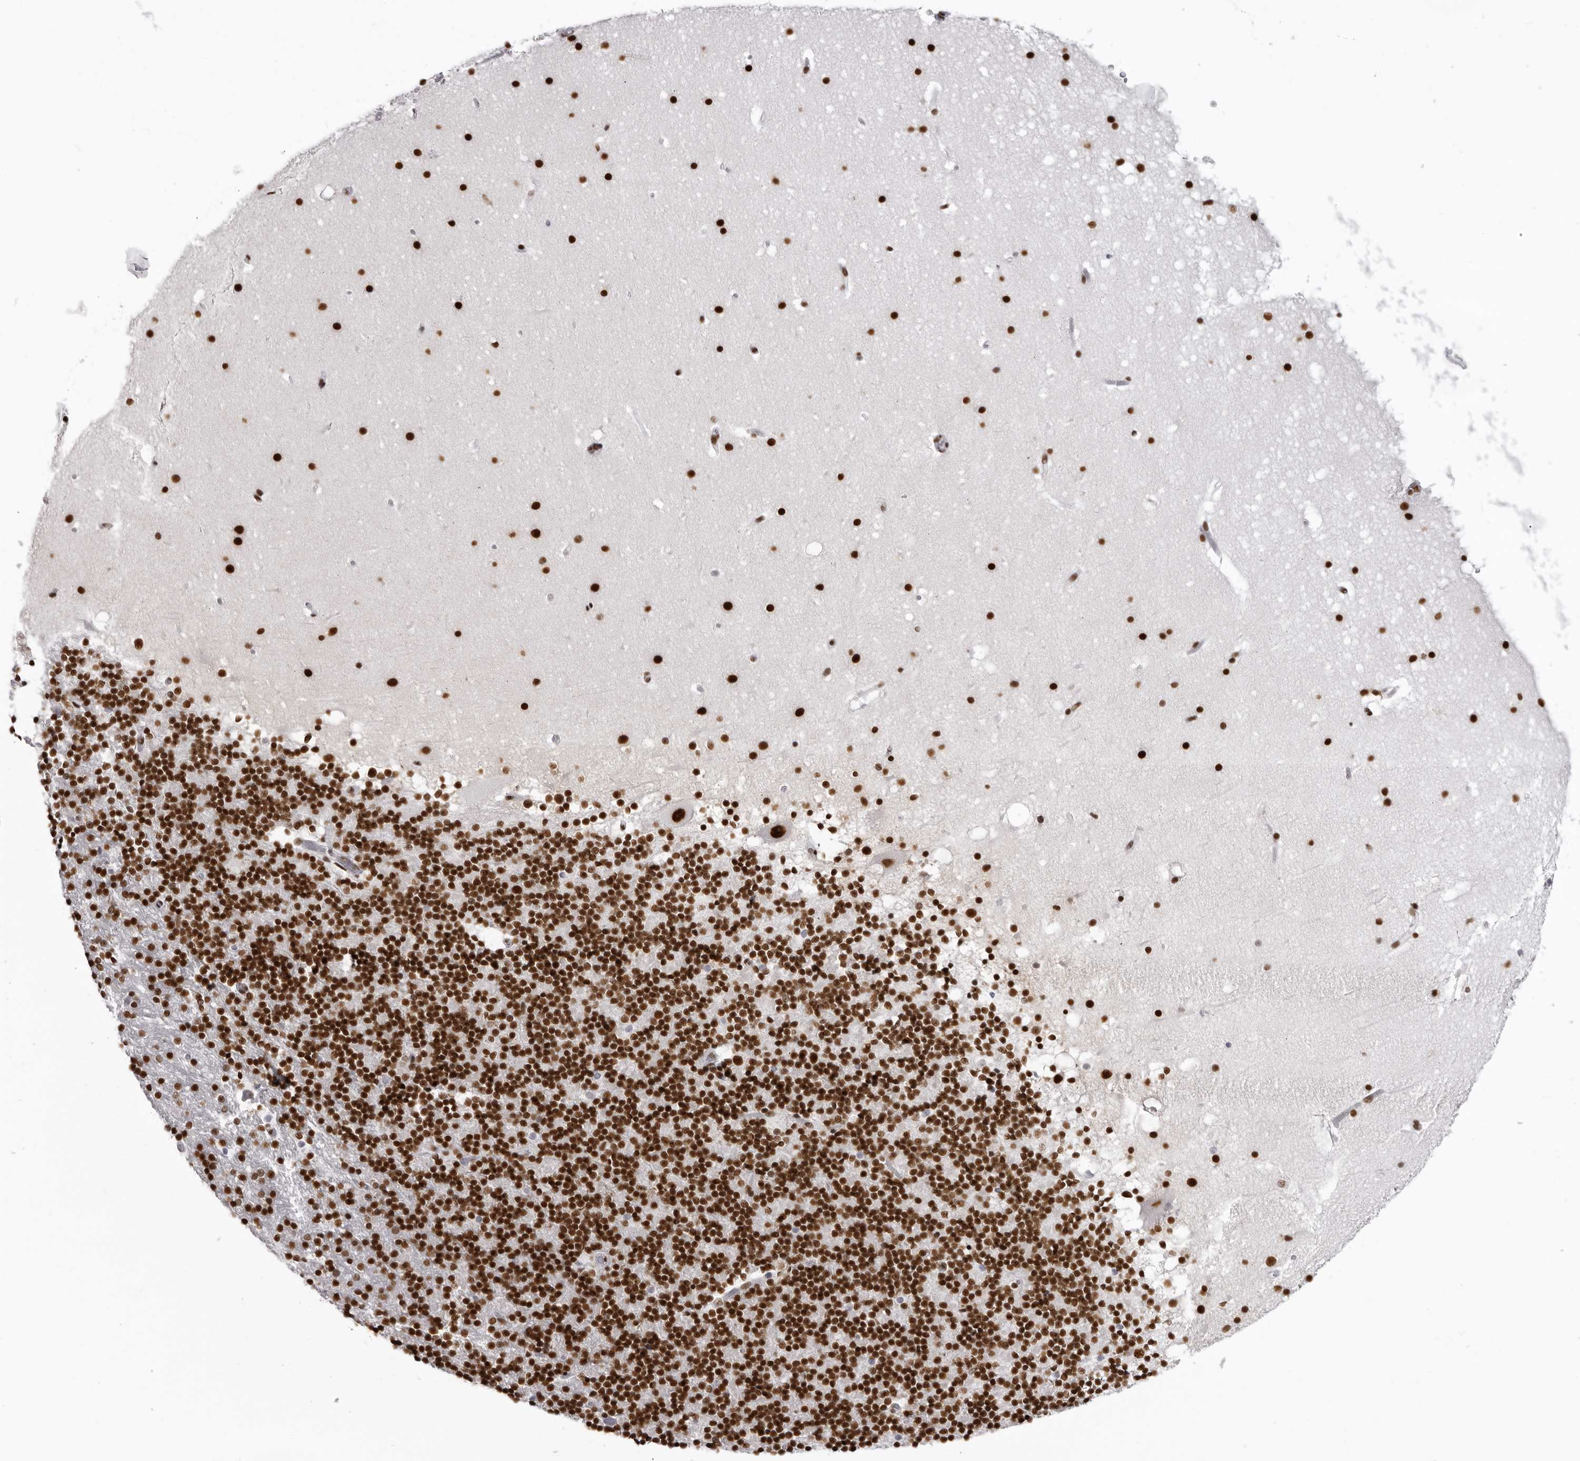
{"staining": {"intensity": "strong", "quantity": ">75%", "location": "nuclear"}, "tissue": "cerebellum", "cell_type": "Cells in granular layer", "image_type": "normal", "snomed": [{"axis": "morphology", "description": "Normal tissue, NOS"}, {"axis": "topography", "description": "Cerebellum"}], "caption": "IHC micrograph of benign cerebellum stained for a protein (brown), which displays high levels of strong nuclear expression in about >75% of cells in granular layer.", "gene": "DHX9", "patient": {"sex": "male", "age": 57}}